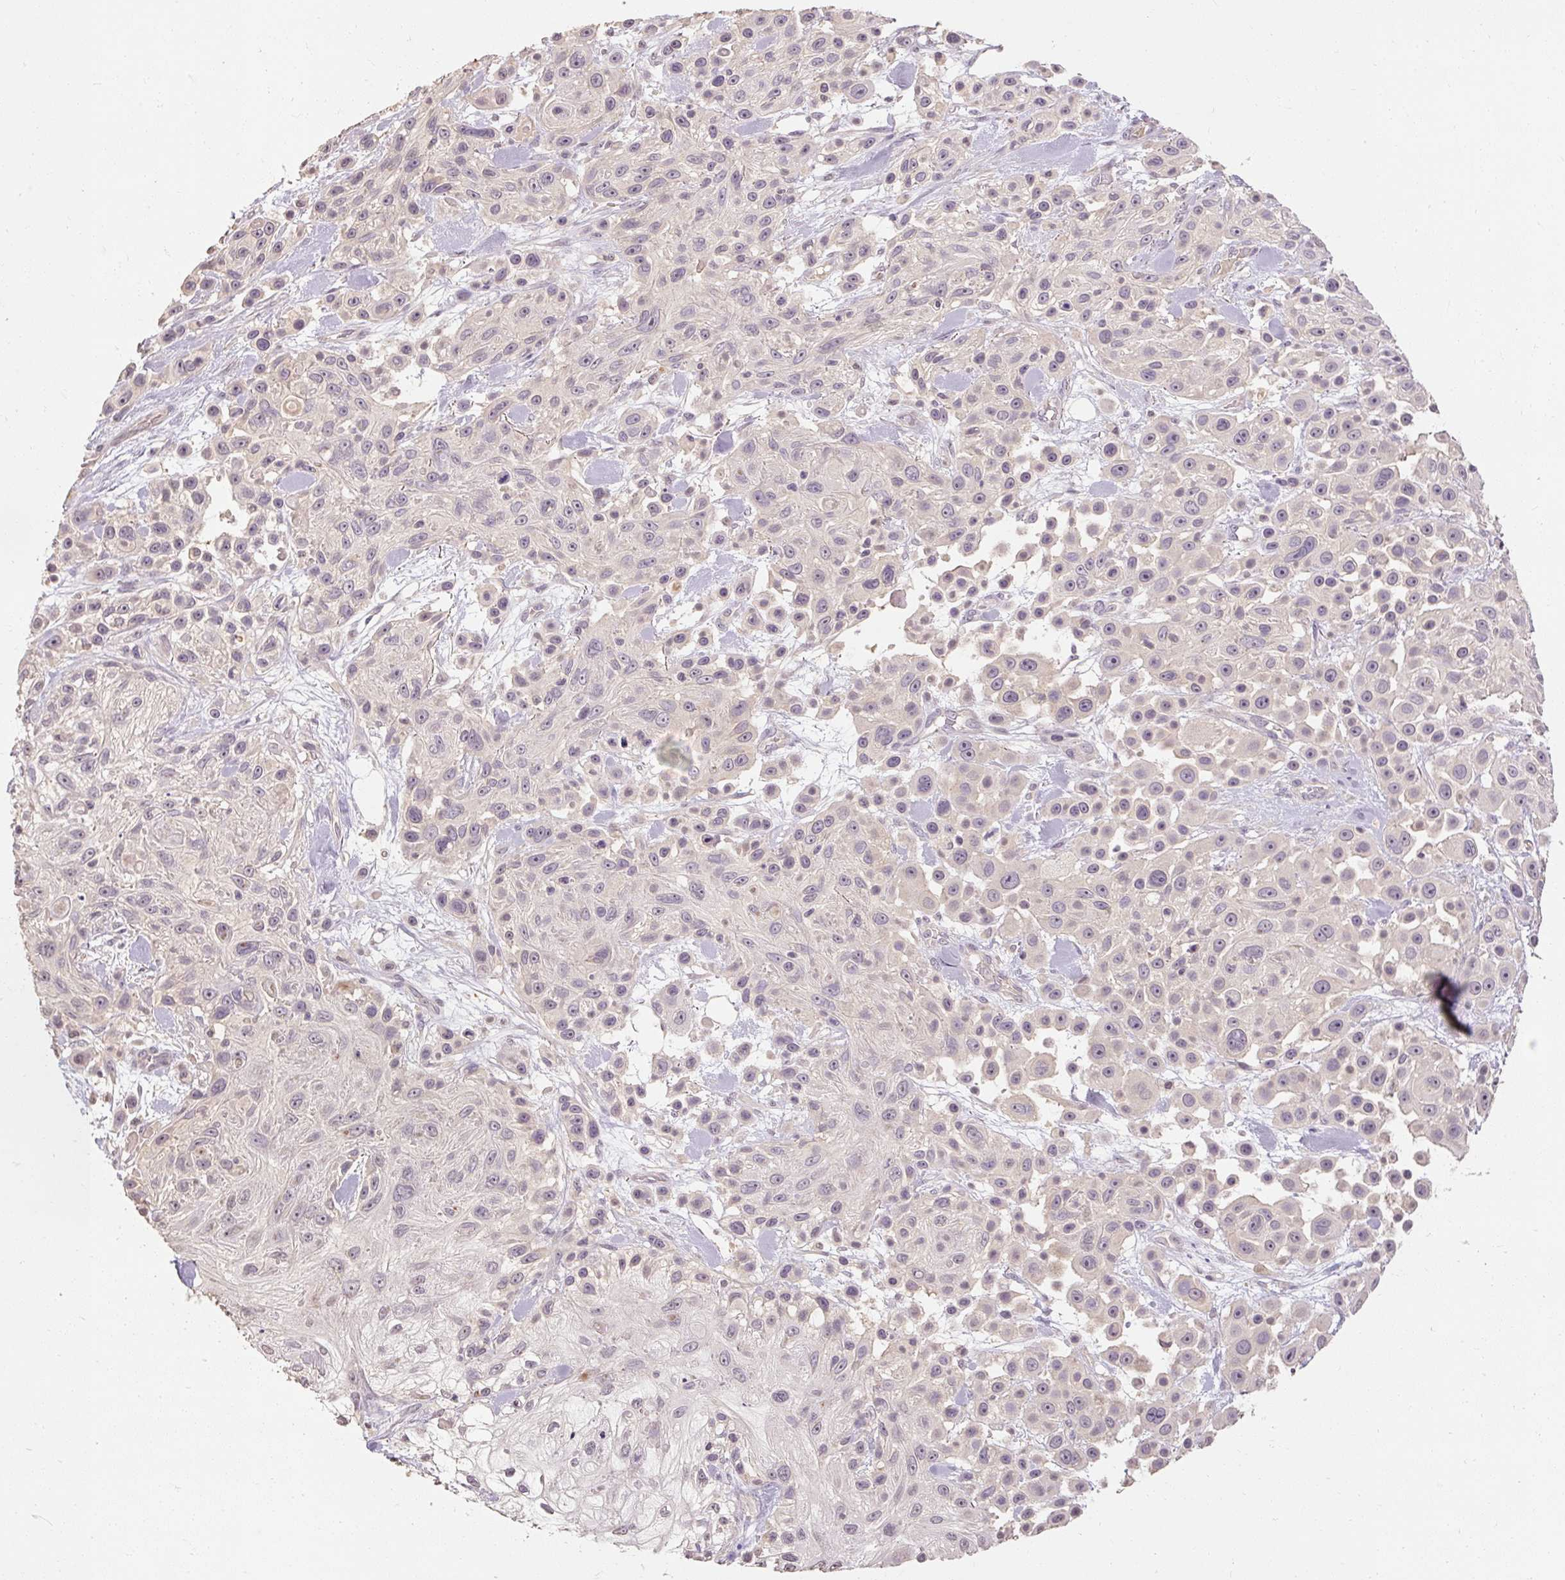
{"staining": {"intensity": "negative", "quantity": "none", "location": "none"}, "tissue": "skin cancer", "cell_type": "Tumor cells", "image_type": "cancer", "snomed": [{"axis": "morphology", "description": "Squamous cell carcinoma, NOS"}, {"axis": "topography", "description": "Skin"}], "caption": "Tumor cells show no significant expression in skin squamous cell carcinoma.", "gene": "CFAP65", "patient": {"sex": "male", "age": 67}}